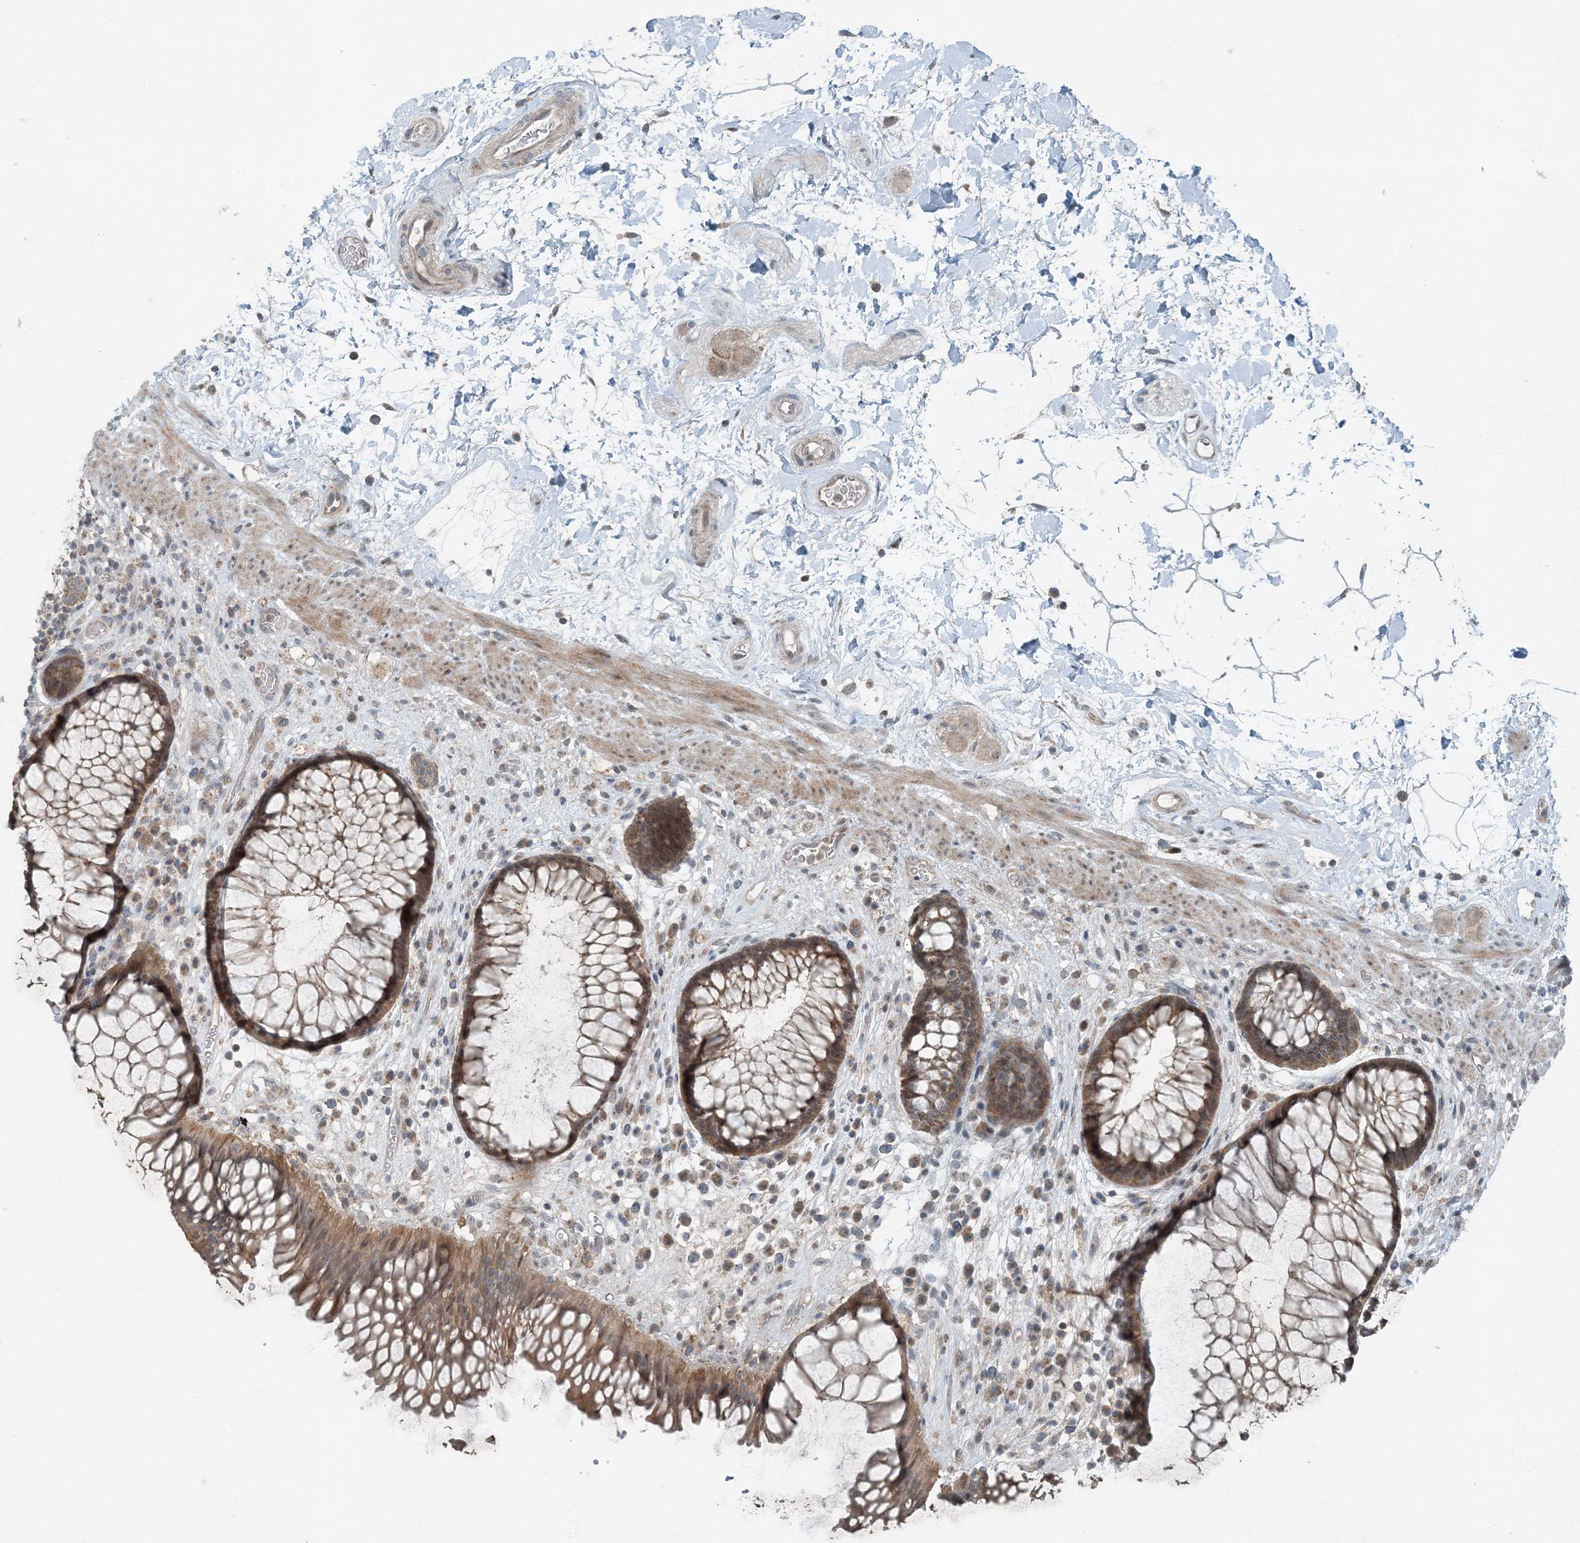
{"staining": {"intensity": "moderate", "quantity": ">75%", "location": "cytoplasmic/membranous,nuclear"}, "tissue": "rectum", "cell_type": "Glandular cells", "image_type": "normal", "snomed": [{"axis": "morphology", "description": "Normal tissue, NOS"}, {"axis": "topography", "description": "Rectum"}], "caption": "The micrograph displays staining of benign rectum, revealing moderate cytoplasmic/membranous,nuclear protein positivity (brown color) within glandular cells. (Stains: DAB (3,3'-diaminobenzidine) in brown, nuclei in blue, Microscopy: brightfield microscopy at high magnification).", "gene": "MITD1", "patient": {"sex": "male", "age": 51}}